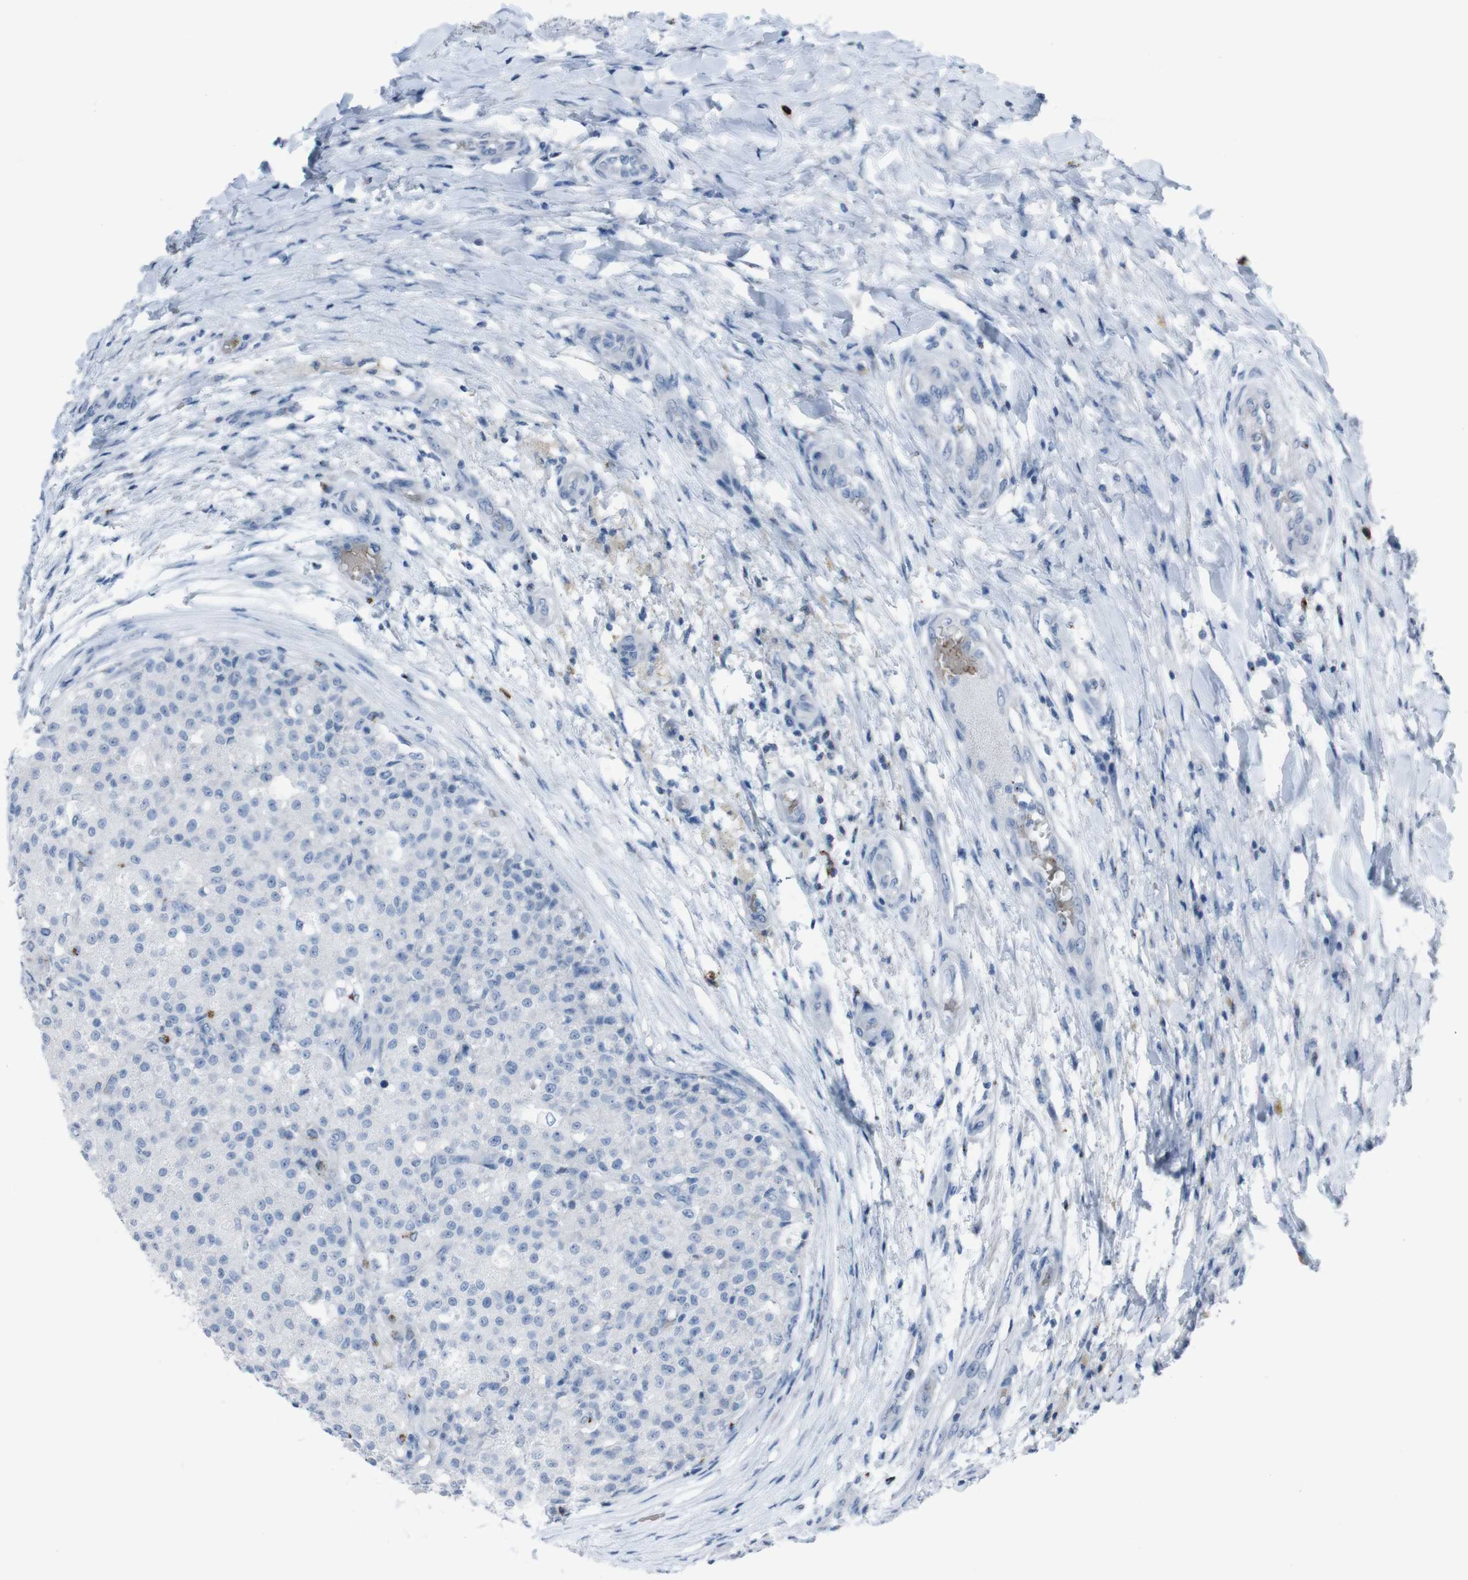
{"staining": {"intensity": "negative", "quantity": "none", "location": "none"}, "tissue": "testis cancer", "cell_type": "Tumor cells", "image_type": "cancer", "snomed": [{"axis": "morphology", "description": "Seminoma, NOS"}, {"axis": "topography", "description": "Testis"}], "caption": "There is no significant positivity in tumor cells of seminoma (testis).", "gene": "ST6GAL1", "patient": {"sex": "male", "age": 59}}